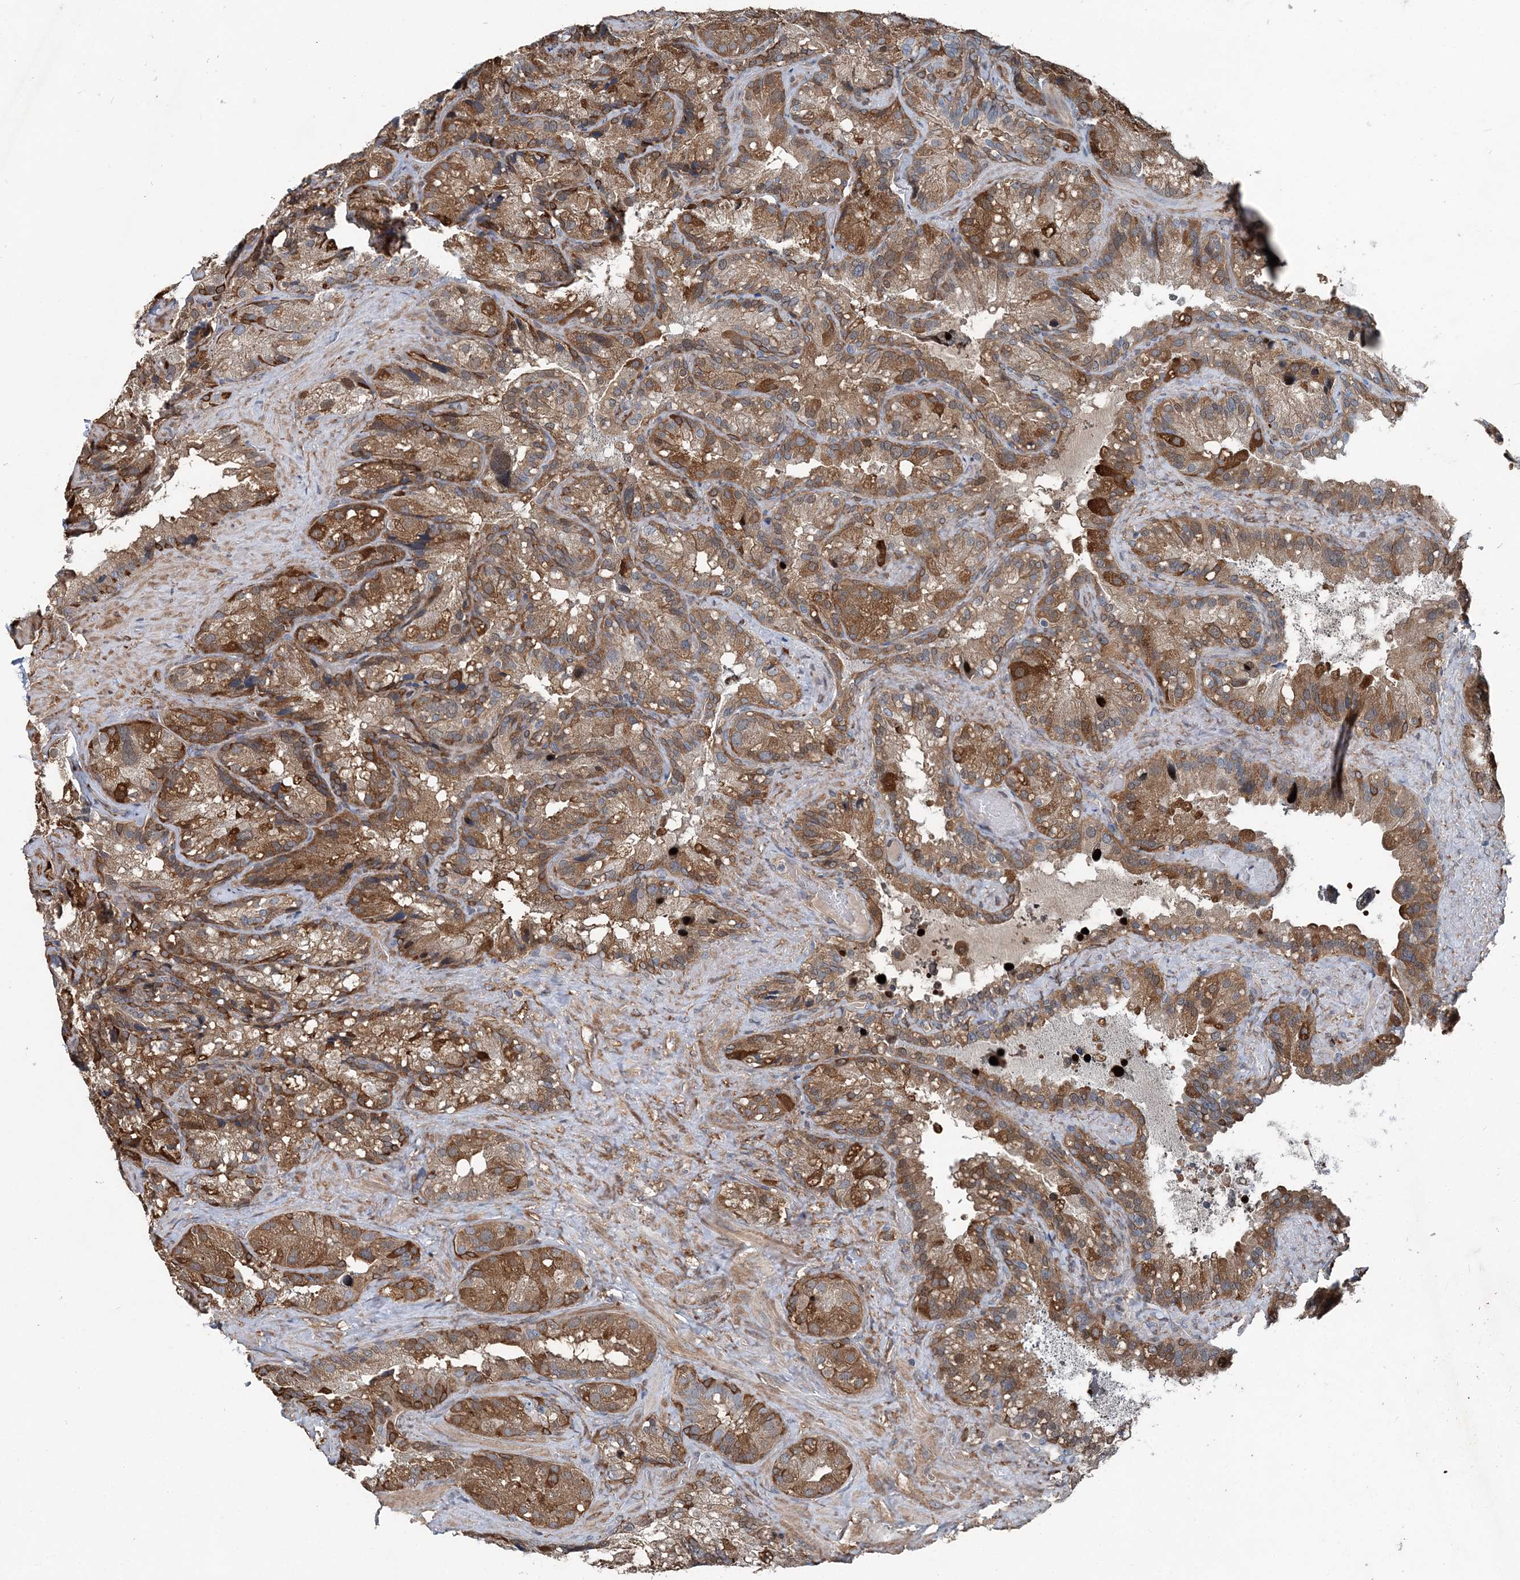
{"staining": {"intensity": "moderate", "quantity": ">75%", "location": "cytoplasmic/membranous"}, "tissue": "seminal vesicle", "cell_type": "Glandular cells", "image_type": "normal", "snomed": [{"axis": "morphology", "description": "Normal tissue, NOS"}, {"axis": "topography", "description": "Prostate"}, {"axis": "topography", "description": "Seminal veicle"}], "caption": "Immunohistochemical staining of benign seminal vesicle displays medium levels of moderate cytoplasmic/membranous expression in about >75% of glandular cells. (Brightfield microscopy of DAB IHC at high magnification).", "gene": "SPOPL", "patient": {"sex": "male", "age": 68}}